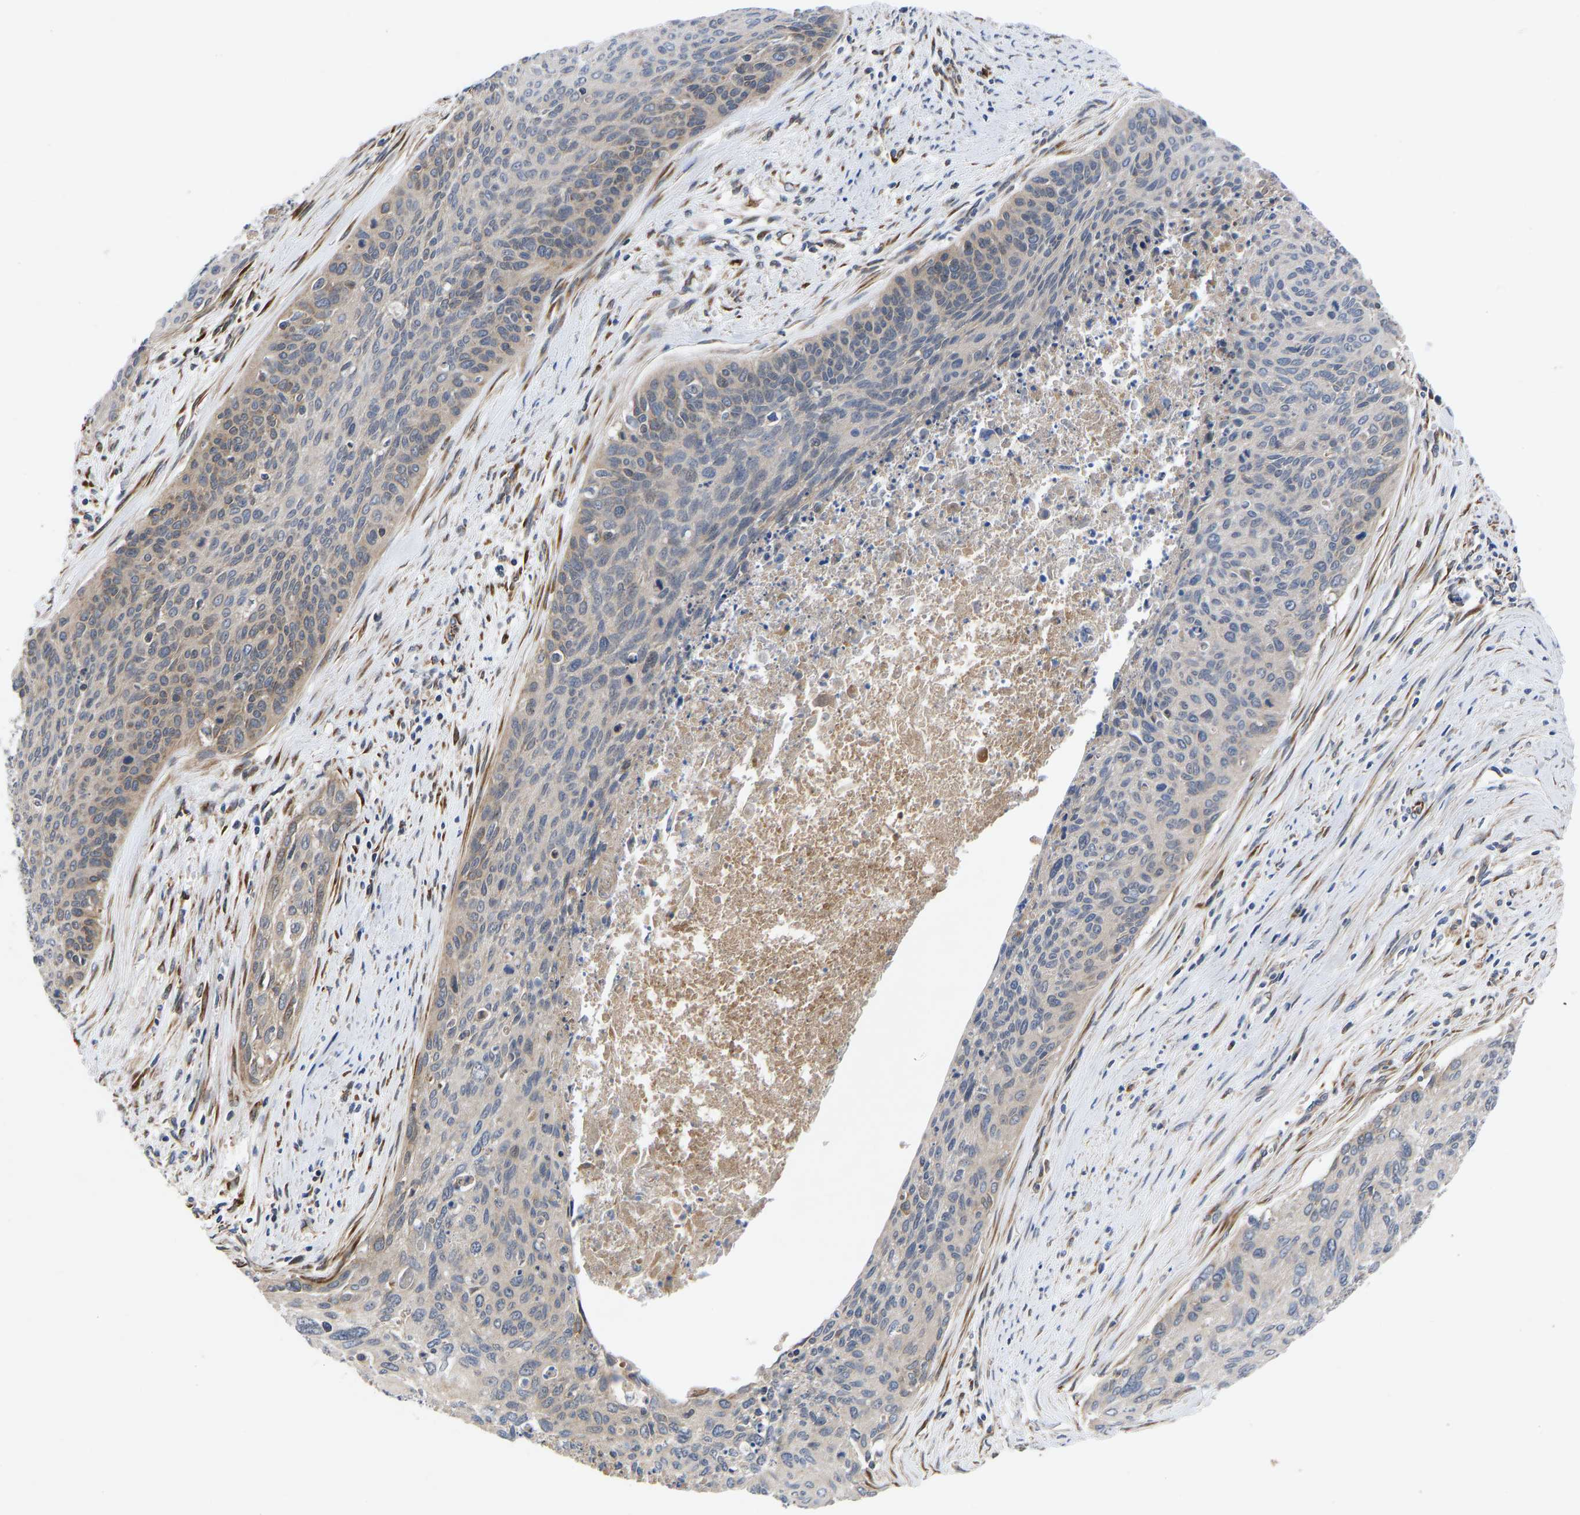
{"staining": {"intensity": "weak", "quantity": "<25%", "location": "cytoplasmic/membranous"}, "tissue": "cervical cancer", "cell_type": "Tumor cells", "image_type": "cancer", "snomed": [{"axis": "morphology", "description": "Squamous cell carcinoma, NOS"}, {"axis": "topography", "description": "Cervix"}], "caption": "There is no significant expression in tumor cells of cervical cancer (squamous cell carcinoma).", "gene": "FRRS1", "patient": {"sex": "female", "age": 55}}